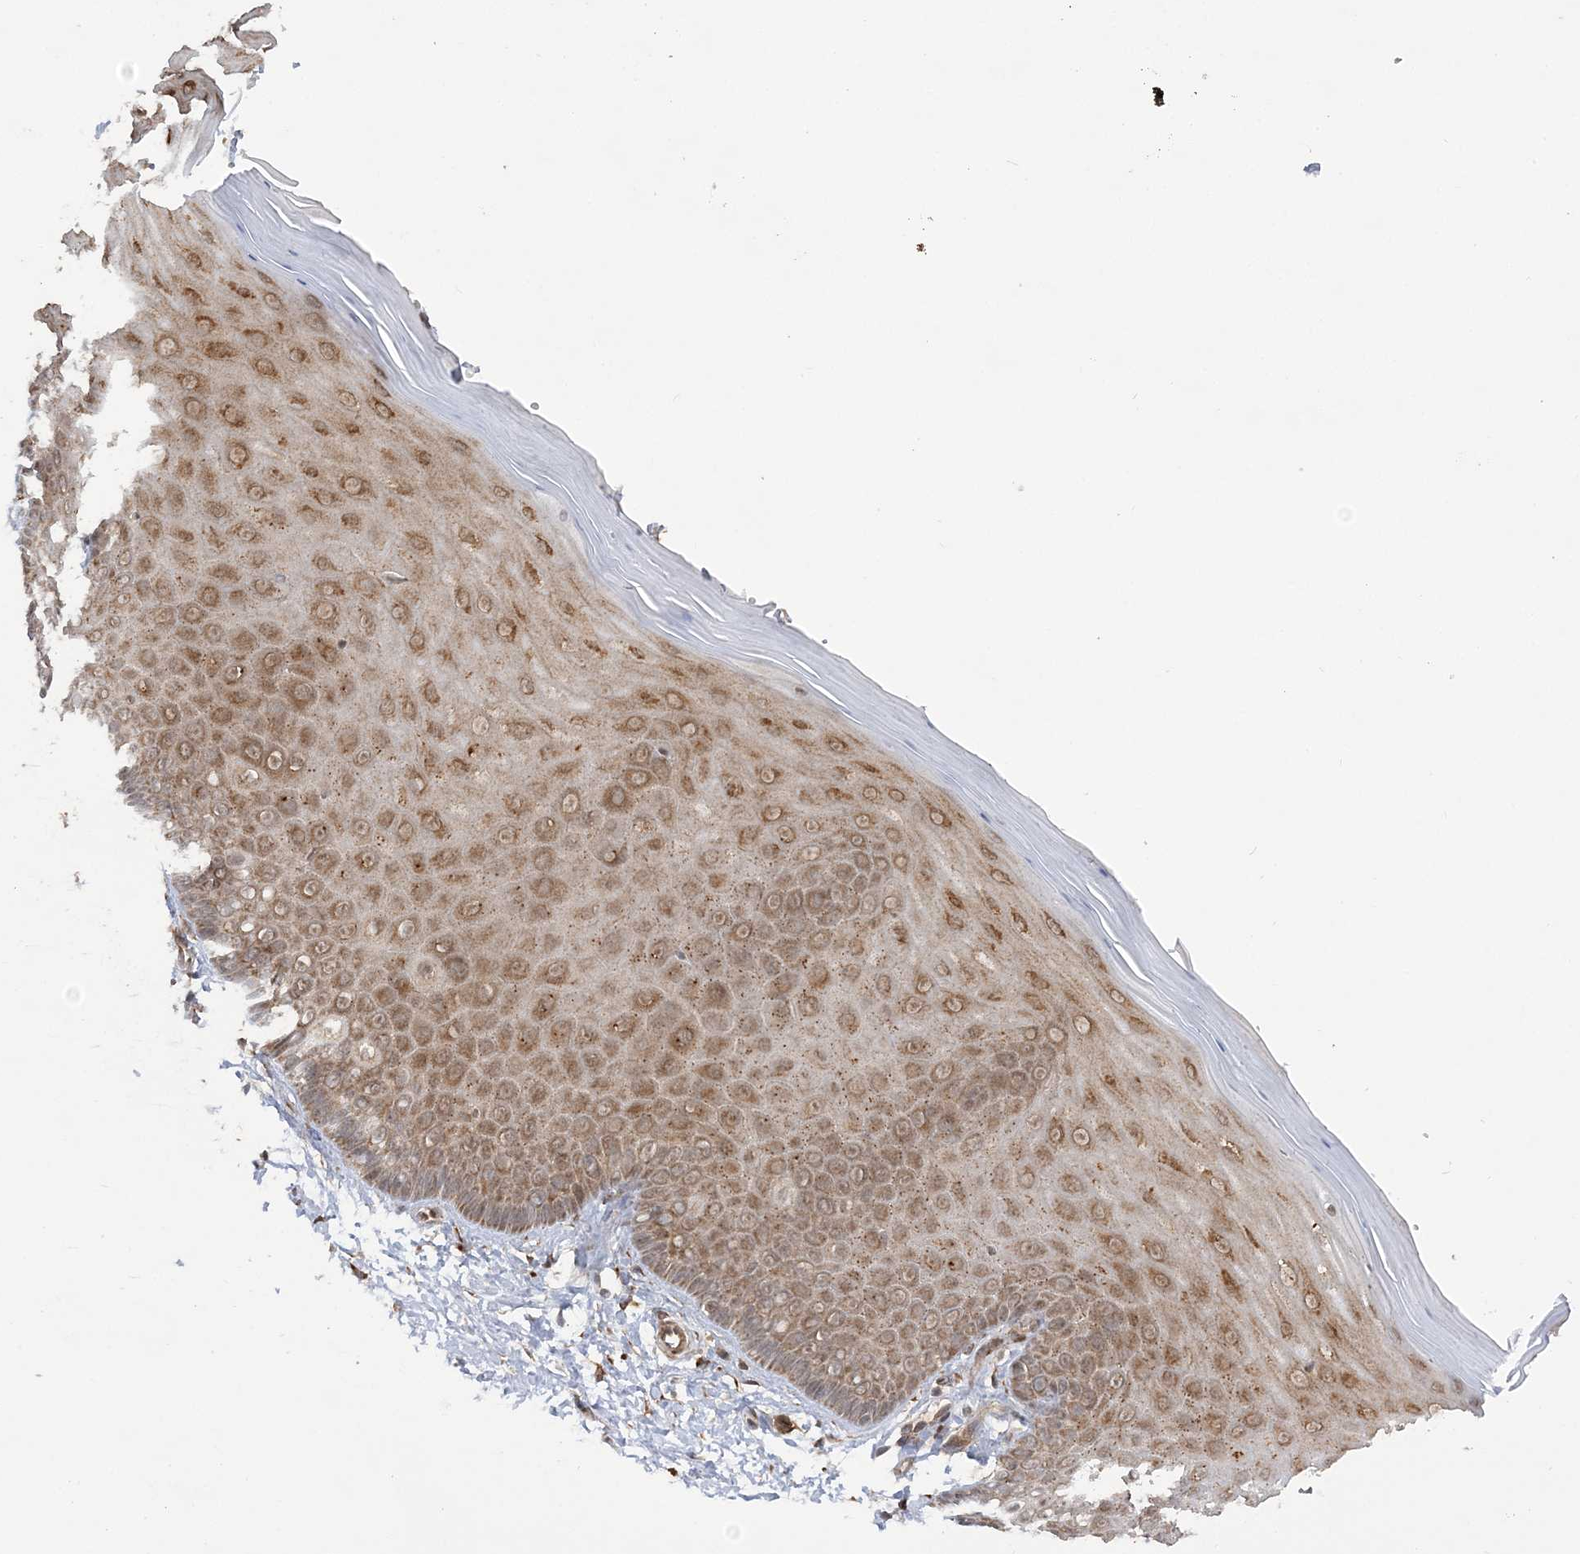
{"staining": {"intensity": "moderate", "quantity": ">75%", "location": "cytoplasmic/membranous,nuclear"}, "tissue": "cervix", "cell_type": "Glandular cells", "image_type": "normal", "snomed": [{"axis": "morphology", "description": "Normal tissue, NOS"}, {"axis": "topography", "description": "Cervix"}], "caption": "The image exhibits immunohistochemical staining of normal cervix. There is moderate cytoplasmic/membranous,nuclear expression is appreciated in about >75% of glandular cells. Immunohistochemistry (ihc) stains the protein of interest in brown and the nuclei are stained blue.", "gene": "MRPL47", "patient": {"sex": "female", "age": 55}}